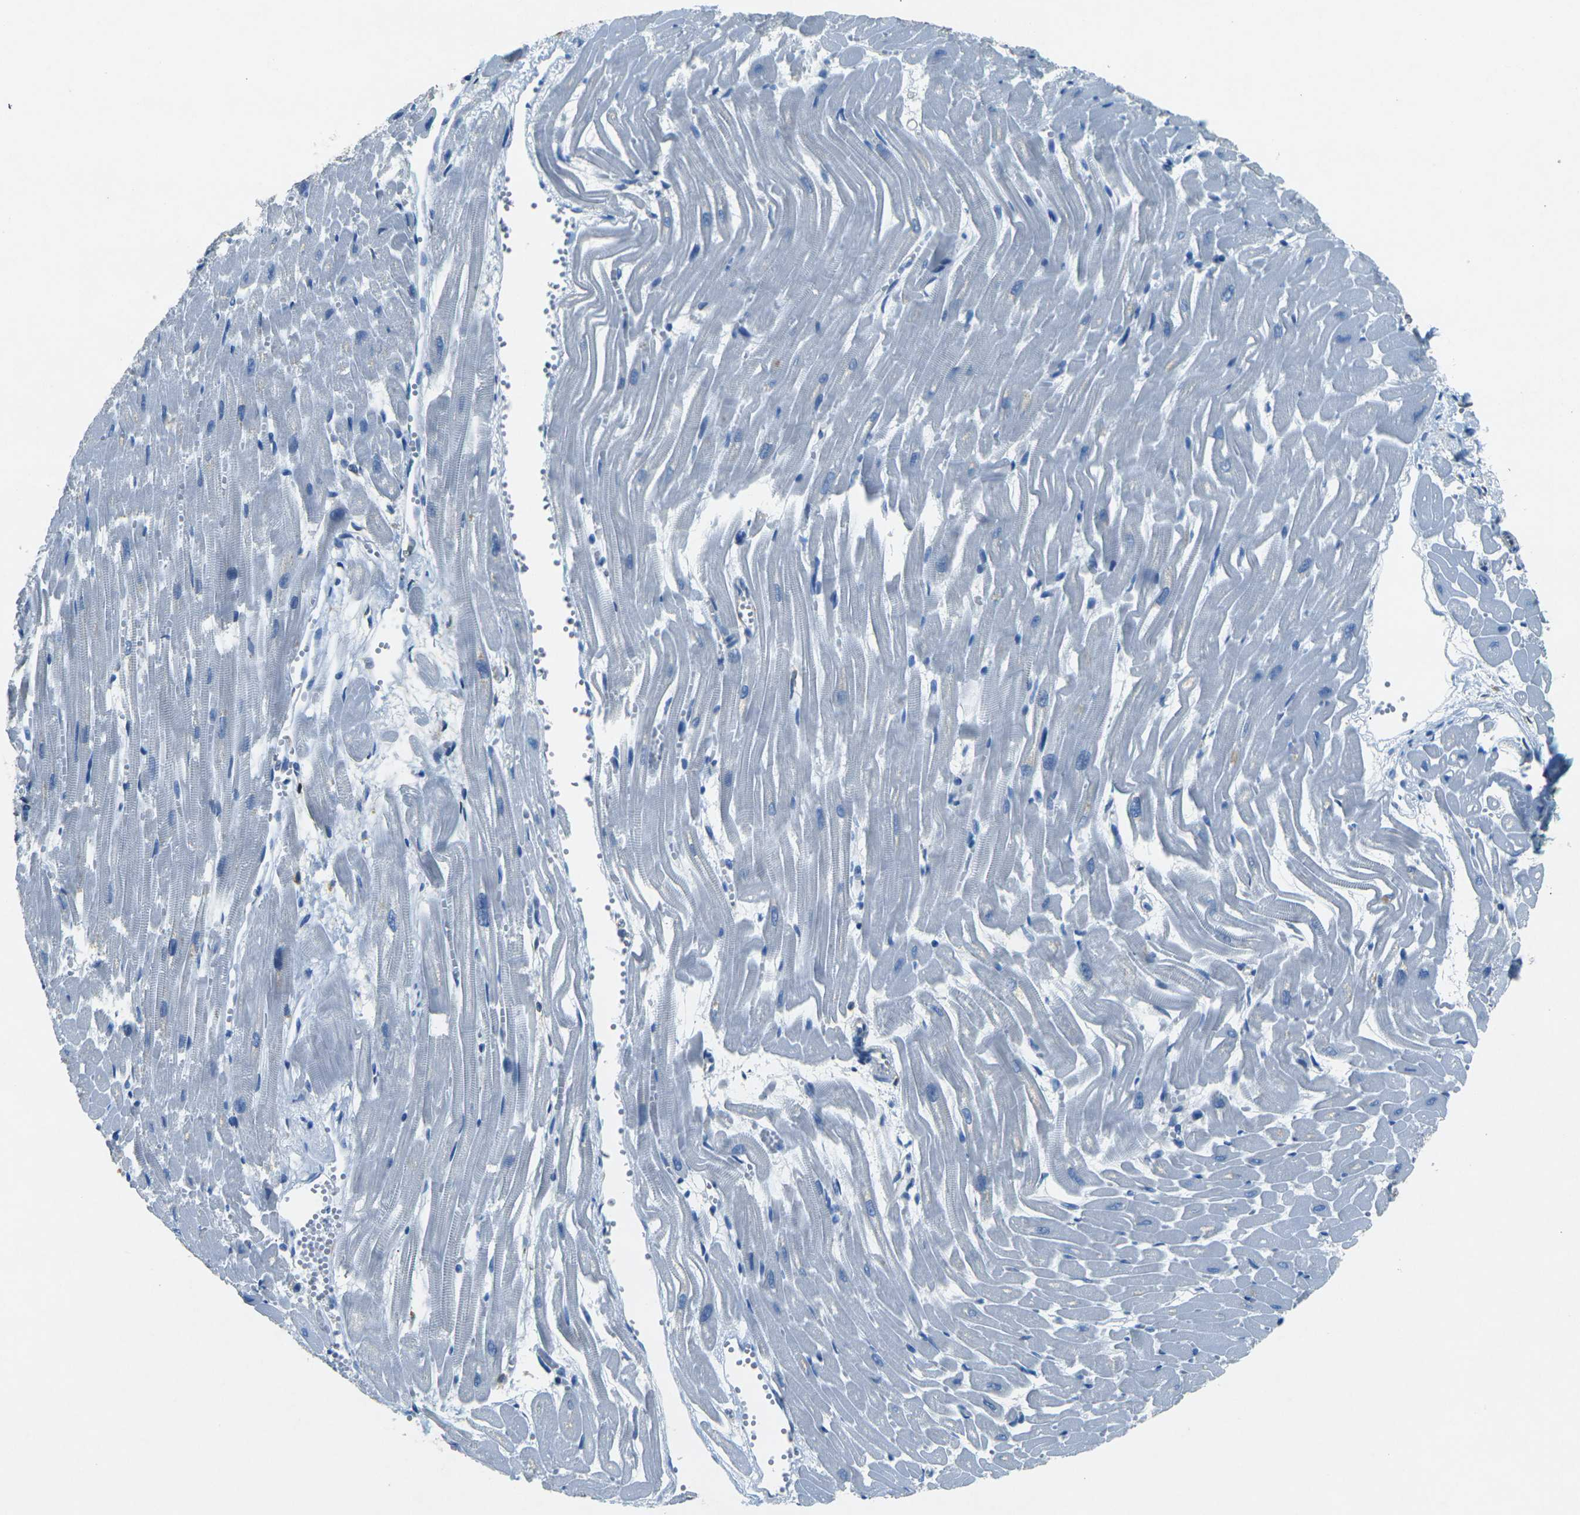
{"staining": {"intensity": "negative", "quantity": "none", "location": "none"}, "tissue": "heart muscle", "cell_type": "Cardiomyocytes", "image_type": "normal", "snomed": [{"axis": "morphology", "description": "Normal tissue, NOS"}, {"axis": "topography", "description": "Heart"}], "caption": "Human heart muscle stained for a protein using immunohistochemistry exhibits no expression in cardiomyocytes.", "gene": "SORT1", "patient": {"sex": "female", "age": 19}}